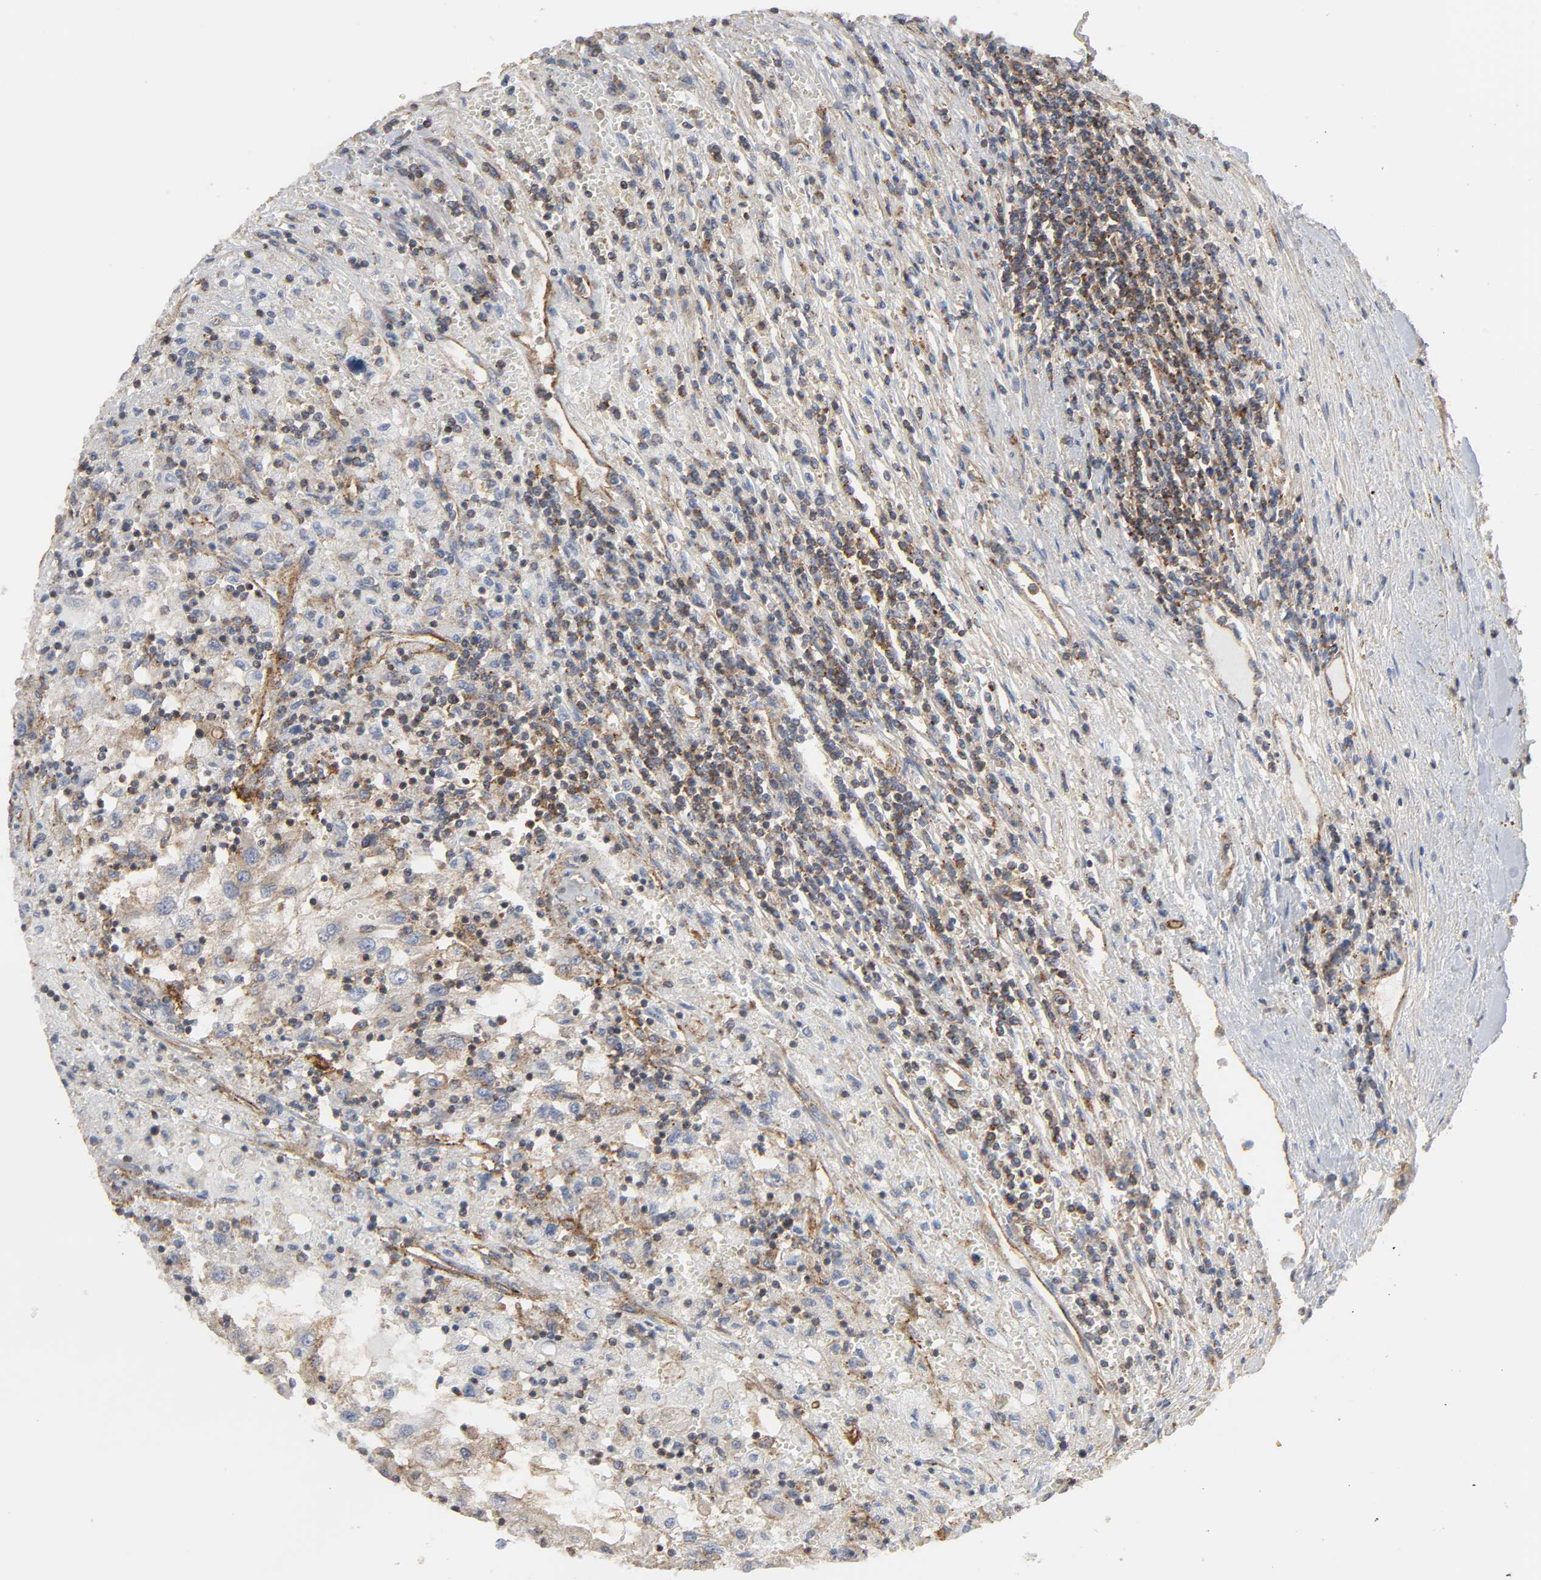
{"staining": {"intensity": "moderate", "quantity": ">75%", "location": "cytoplasmic/membranous"}, "tissue": "renal cancer", "cell_type": "Tumor cells", "image_type": "cancer", "snomed": [{"axis": "morphology", "description": "Normal tissue, NOS"}, {"axis": "morphology", "description": "Adenocarcinoma, NOS"}, {"axis": "topography", "description": "Kidney"}], "caption": "Brown immunohistochemical staining in renal adenocarcinoma demonstrates moderate cytoplasmic/membranous positivity in approximately >75% of tumor cells. (Stains: DAB (3,3'-diaminobenzidine) in brown, nuclei in blue, Microscopy: brightfield microscopy at high magnification).", "gene": "SH3GLB1", "patient": {"sex": "male", "age": 71}}